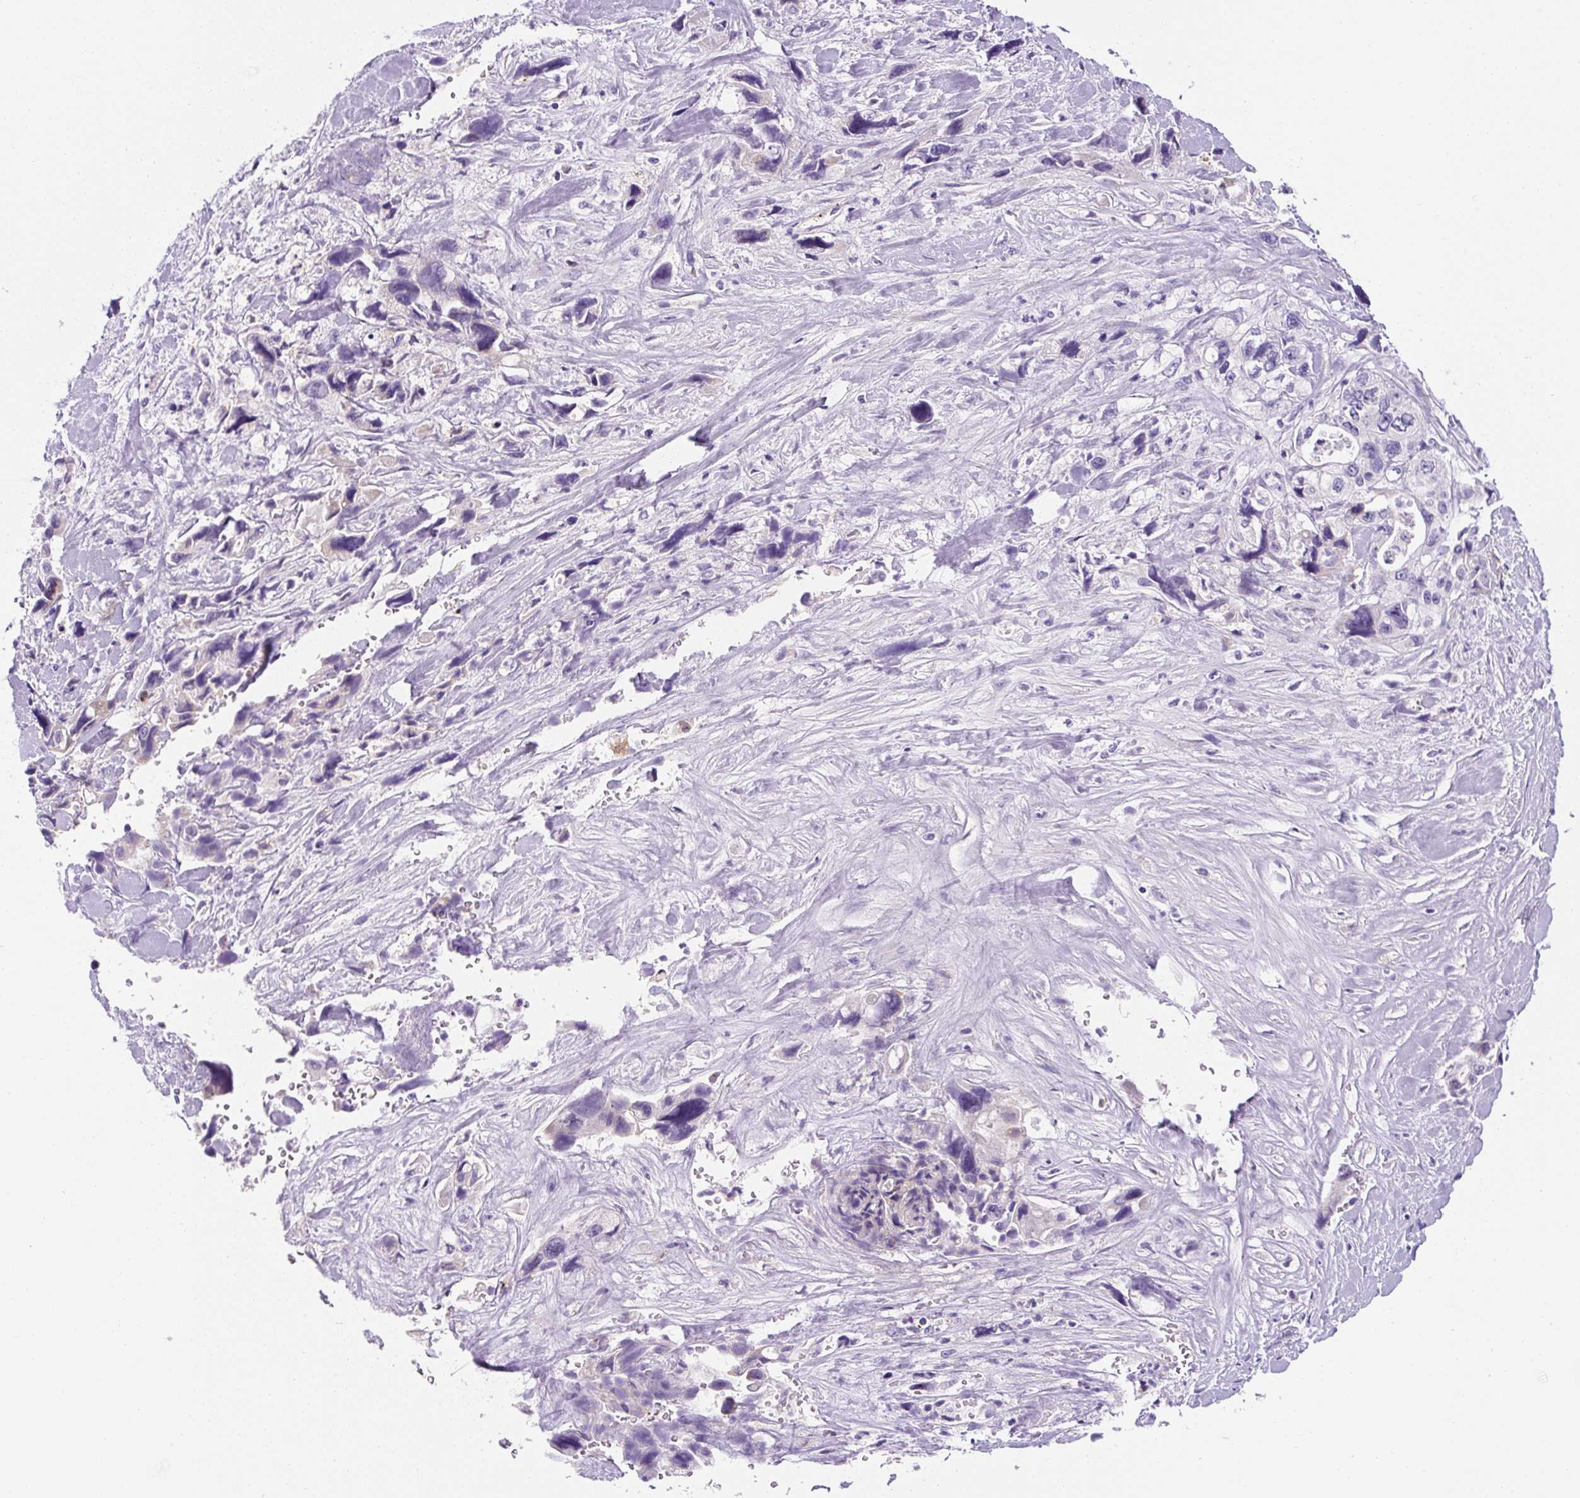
{"staining": {"intensity": "negative", "quantity": "none", "location": "none"}, "tissue": "pancreatic cancer", "cell_type": "Tumor cells", "image_type": "cancer", "snomed": [{"axis": "morphology", "description": "Adenocarcinoma, NOS"}, {"axis": "topography", "description": "Pancreas"}], "caption": "A high-resolution photomicrograph shows IHC staining of pancreatic cancer (adenocarcinoma), which demonstrates no significant staining in tumor cells.", "gene": "ASB4", "patient": {"sex": "male", "age": 46}}